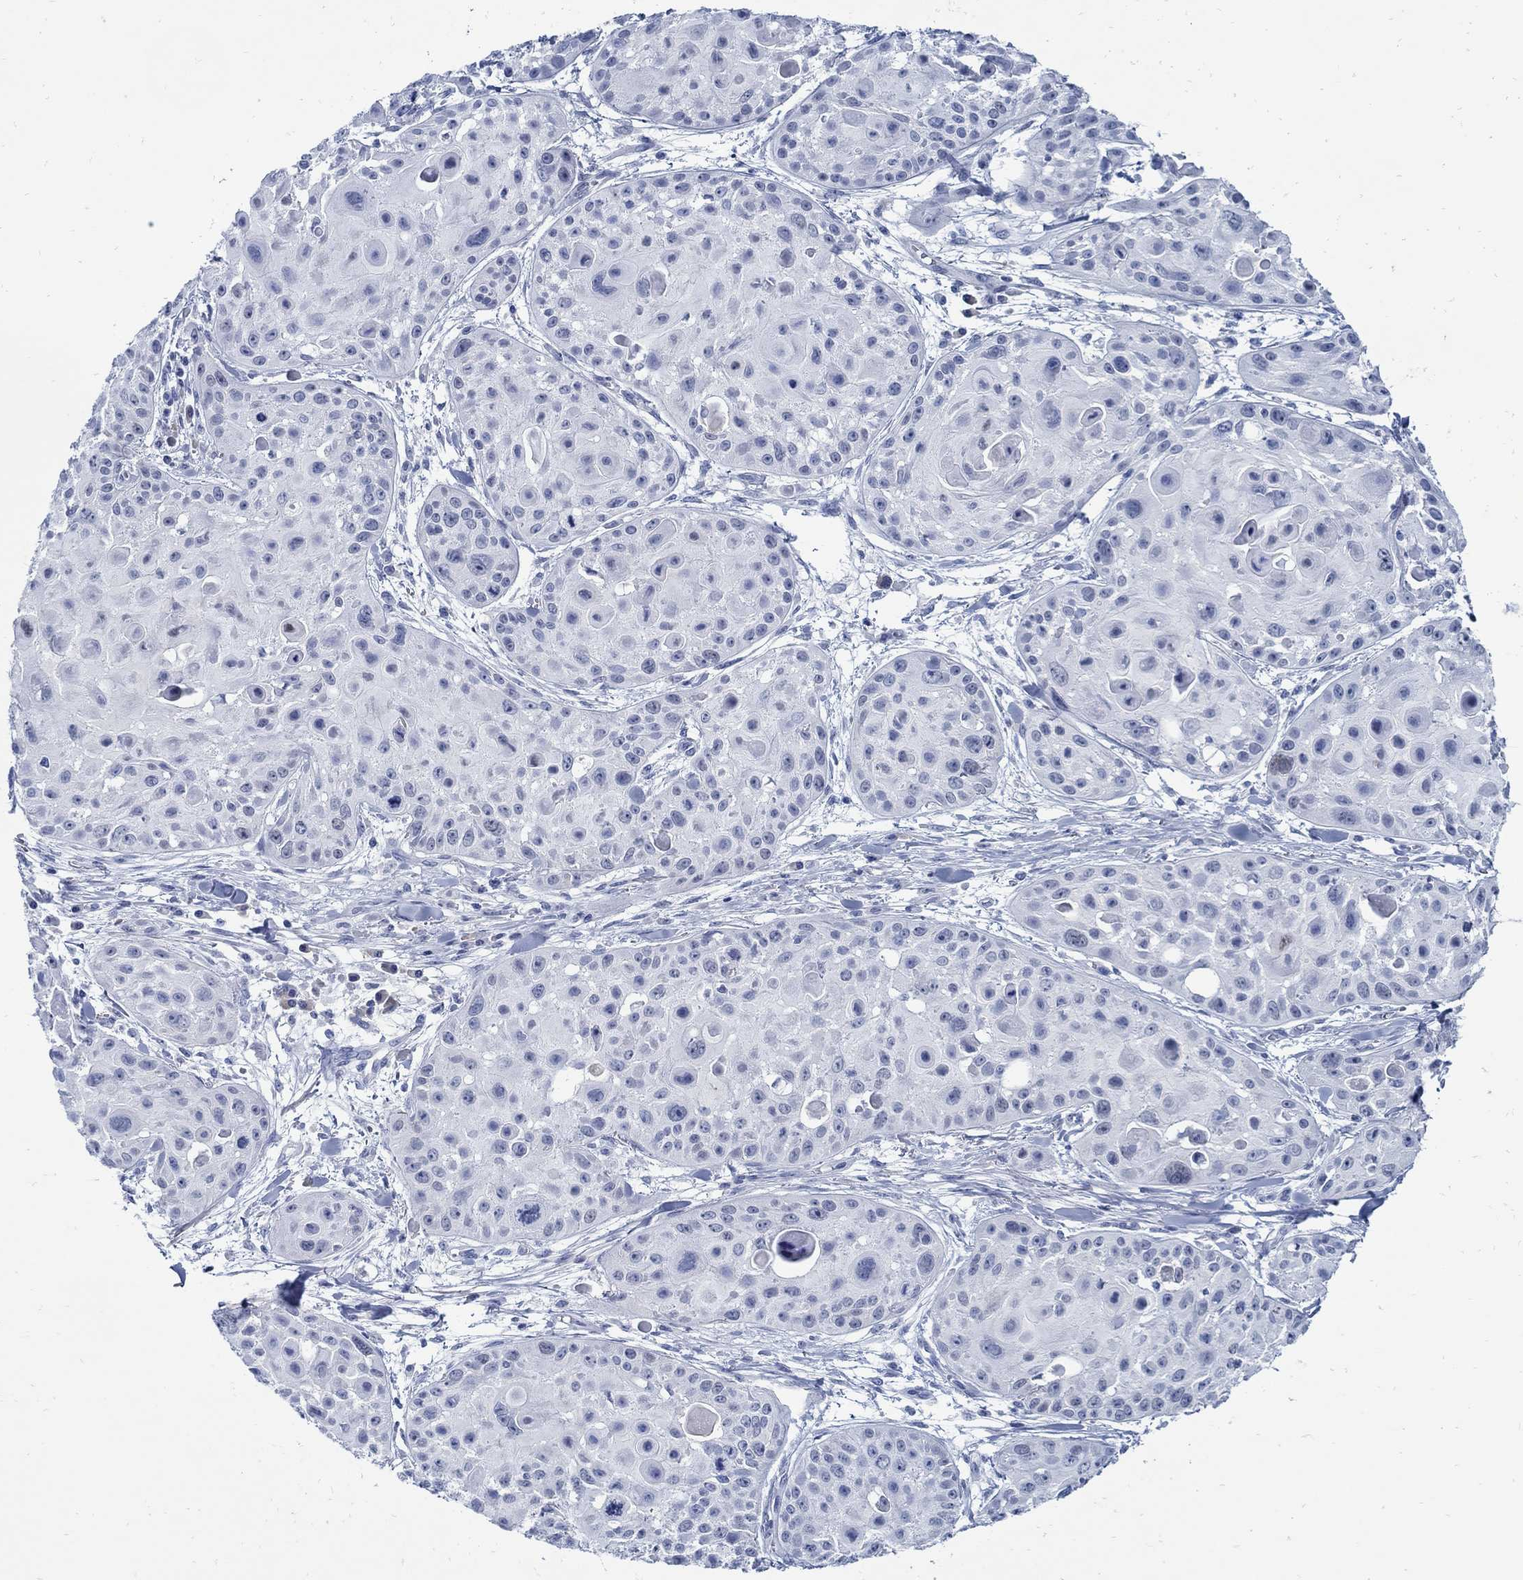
{"staining": {"intensity": "negative", "quantity": "none", "location": "none"}, "tissue": "skin cancer", "cell_type": "Tumor cells", "image_type": "cancer", "snomed": [{"axis": "morphology", "description": "Squamous cell carcinoma, NOS"}, {"axis": "topography", "description": "Skin"}, {"axis": "topography", "description": "Anal"}], "caption": "Protein analysis of squamous cell carcinoma (skin) shows no significant positivity in tumor cells.", "gene": "PAX9", "patient": {"sex": "female", "age": 75}}